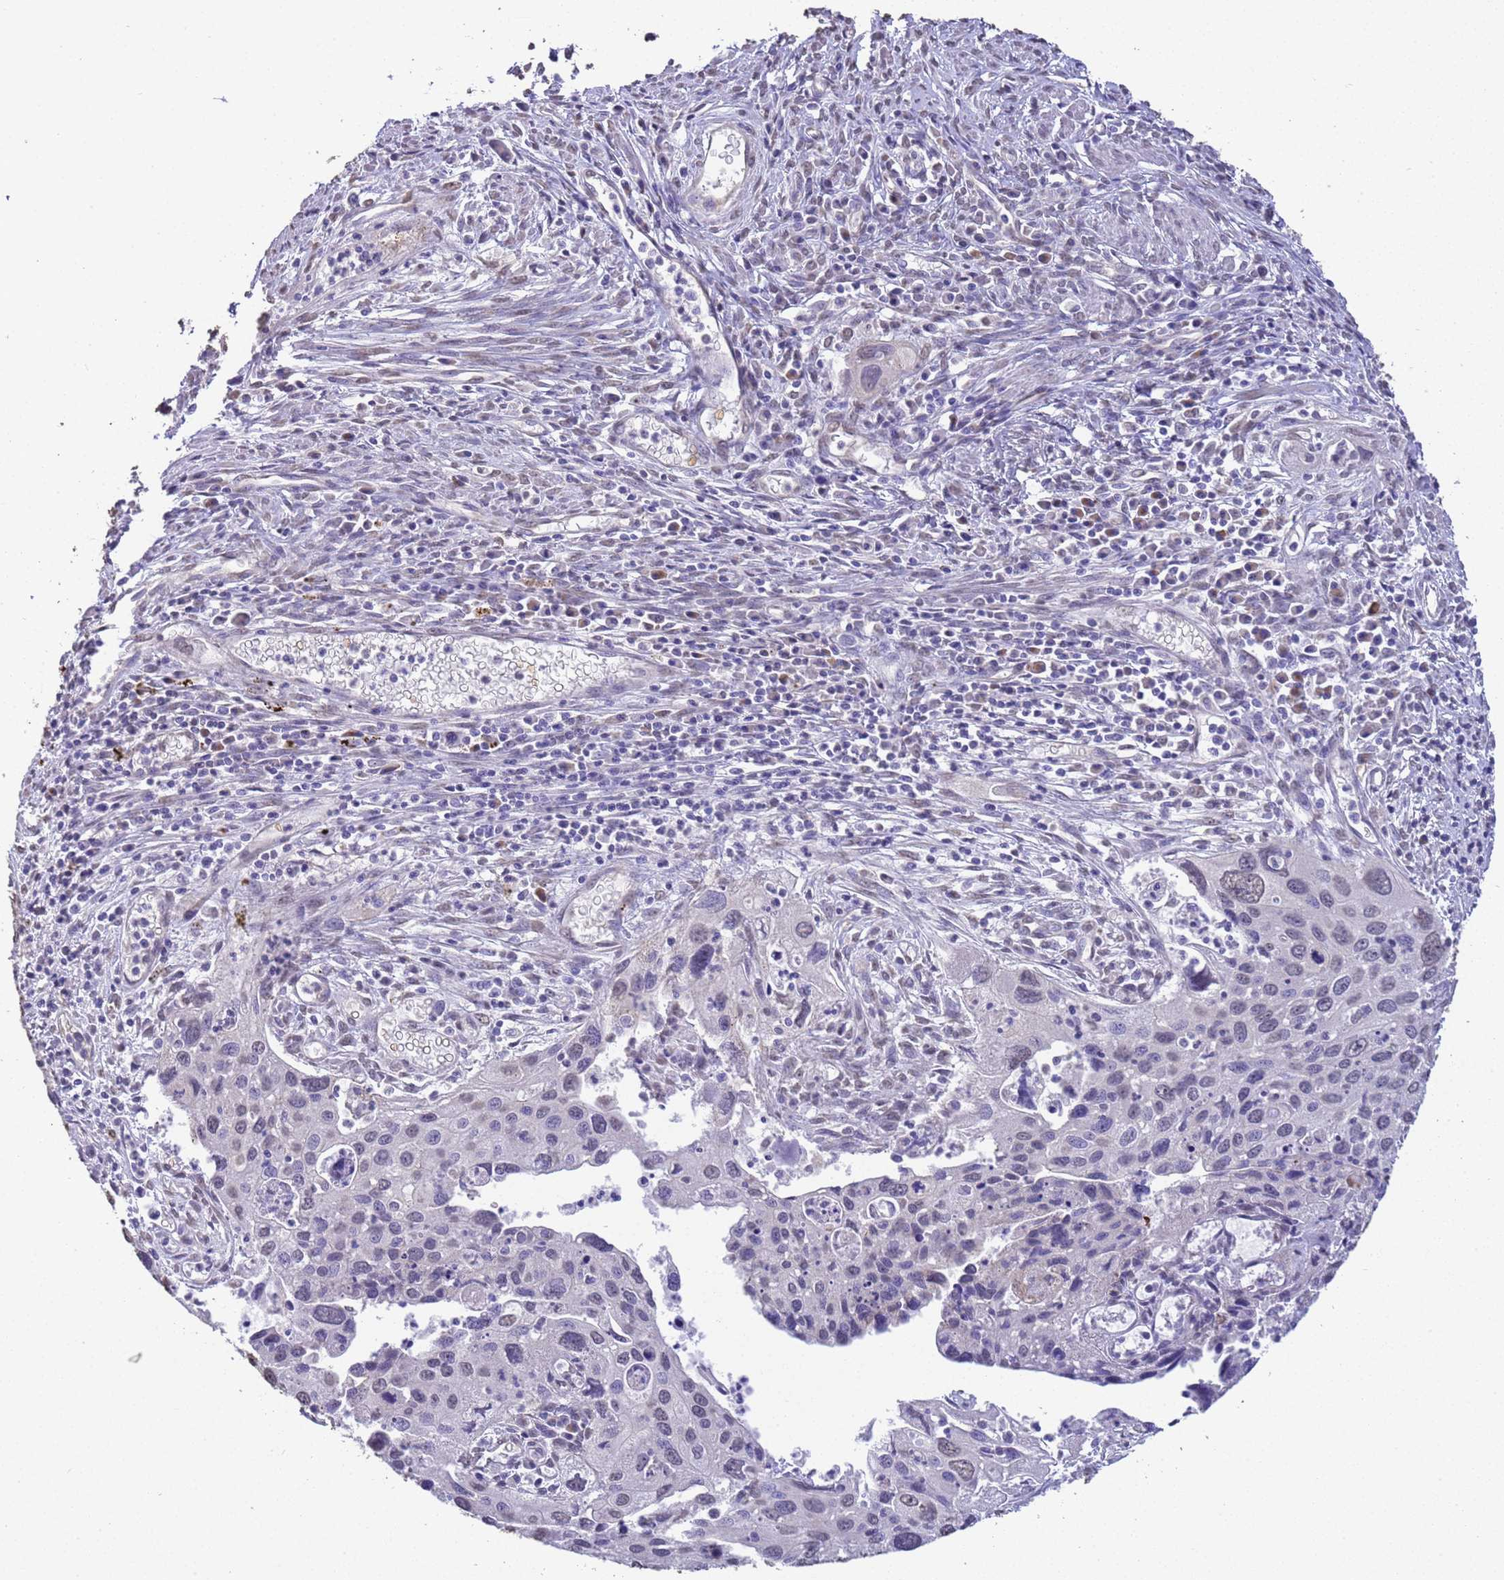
{"staining": {"intensity": "weak", "quantity": "<25%", "location": "nuclear"}, "tissue": "cervical cancer", "cell_type": "Tumor cells", "image_type": "cancer", "snomed": [{"axis": "morphology", "description": "Squamous cell carcinoma, NOS"}, {"axis": "topography", "description": "Cervix"}], "caption": "The micrograph exhibits no significant staining in tumor cells of squamous cell carcinoma (cervical).", "gene": "NPHP1", "patient": {"sex": "female", "age": 55}}